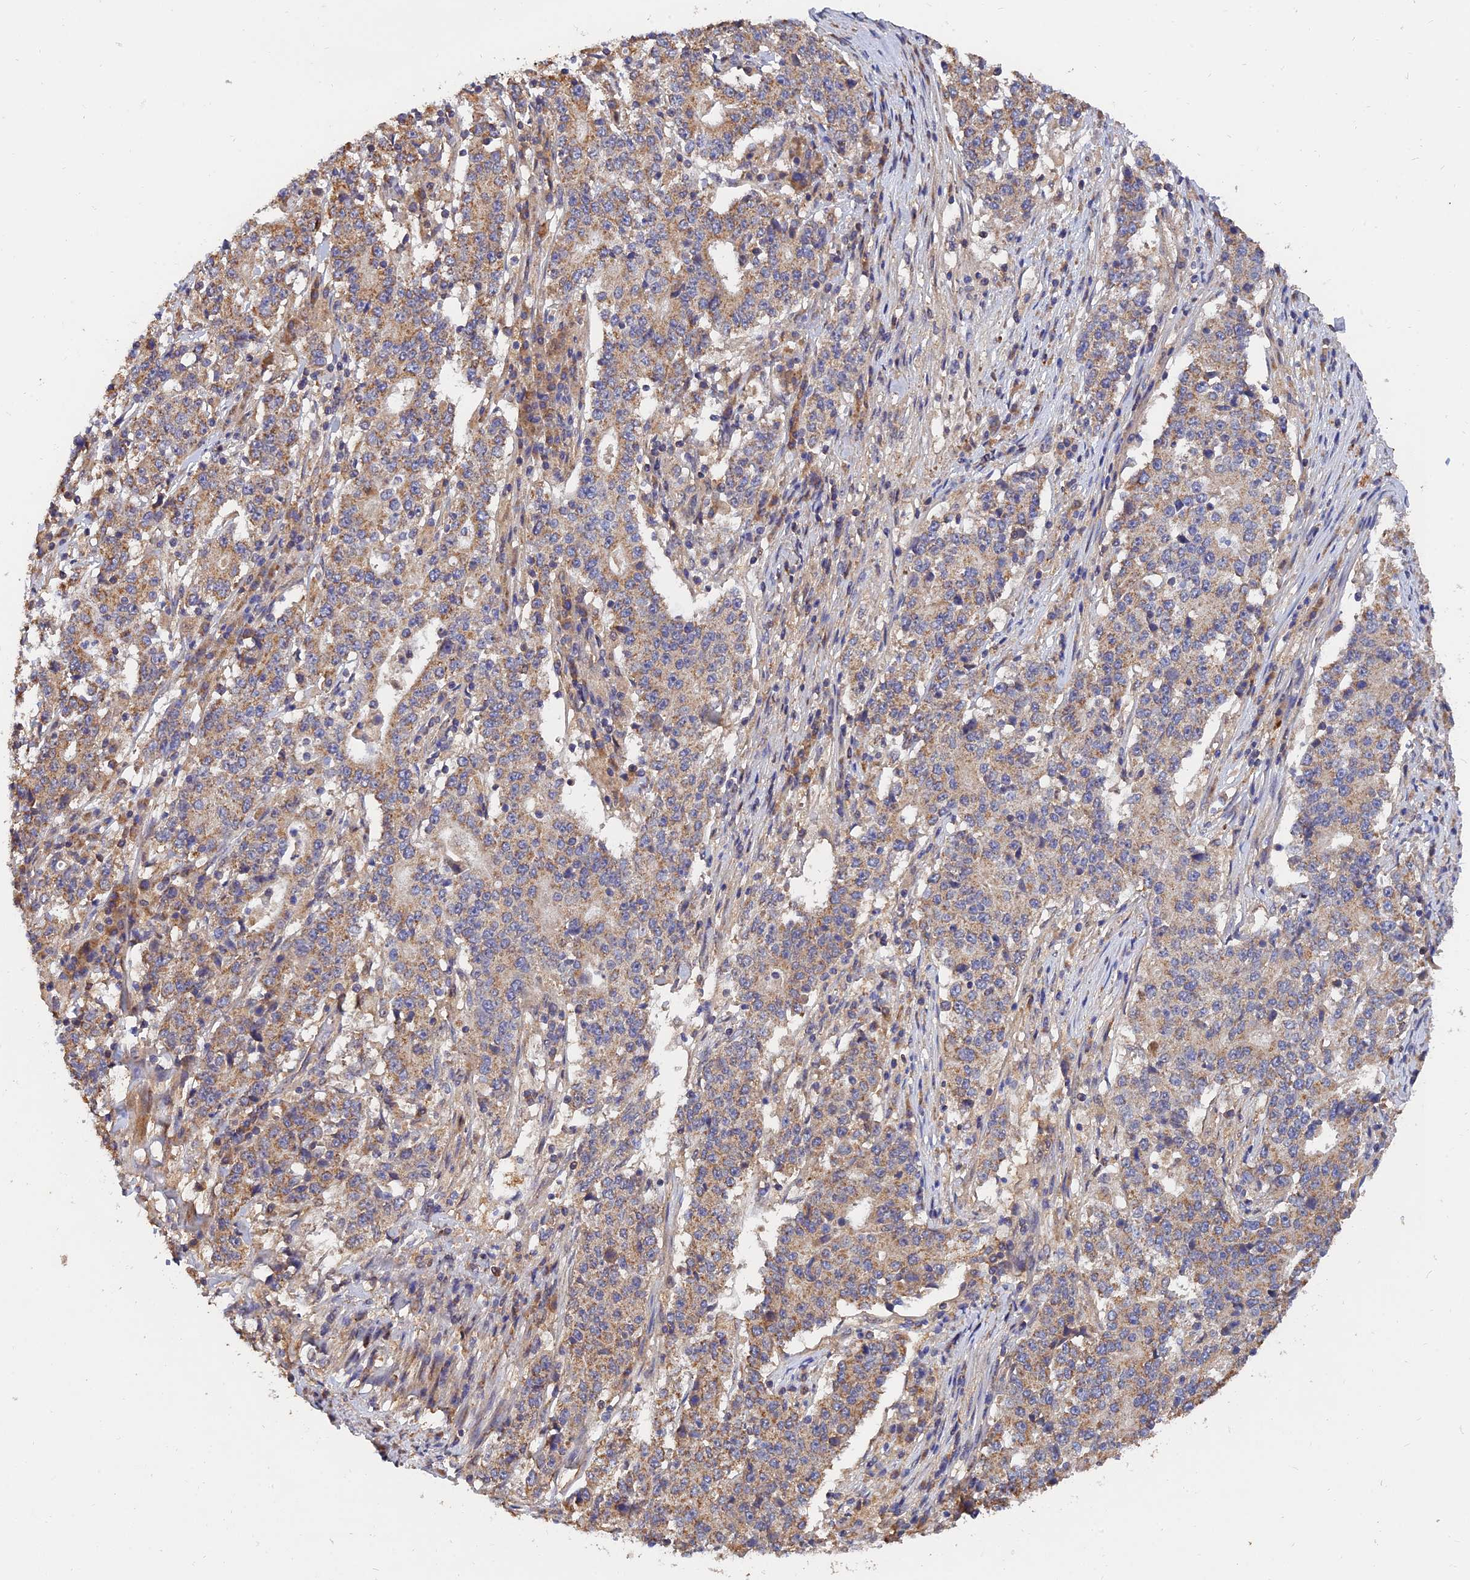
{"staining": {"intensity": "moderate", "quantity": "25%-75%", "location": "cytoplasmic/membranous"}, "tissue": "stomach cancer", "cell_type": "Tumor cells", "image_type": "cancer", "snomed": [{"axis": "morphology", "description": "Adenocarcinoma, NOS"}, {"axis": "topography", "description": "Stomach"}], "caption": "This is a histology image of IHC staining of stomach cancer (adenocarcinoma), which shows moderate expression in the cytoplasmic/membranous of tumor cells.", "gene": "SLC38A11", "patient": {"sex": "male", "age": 59}}